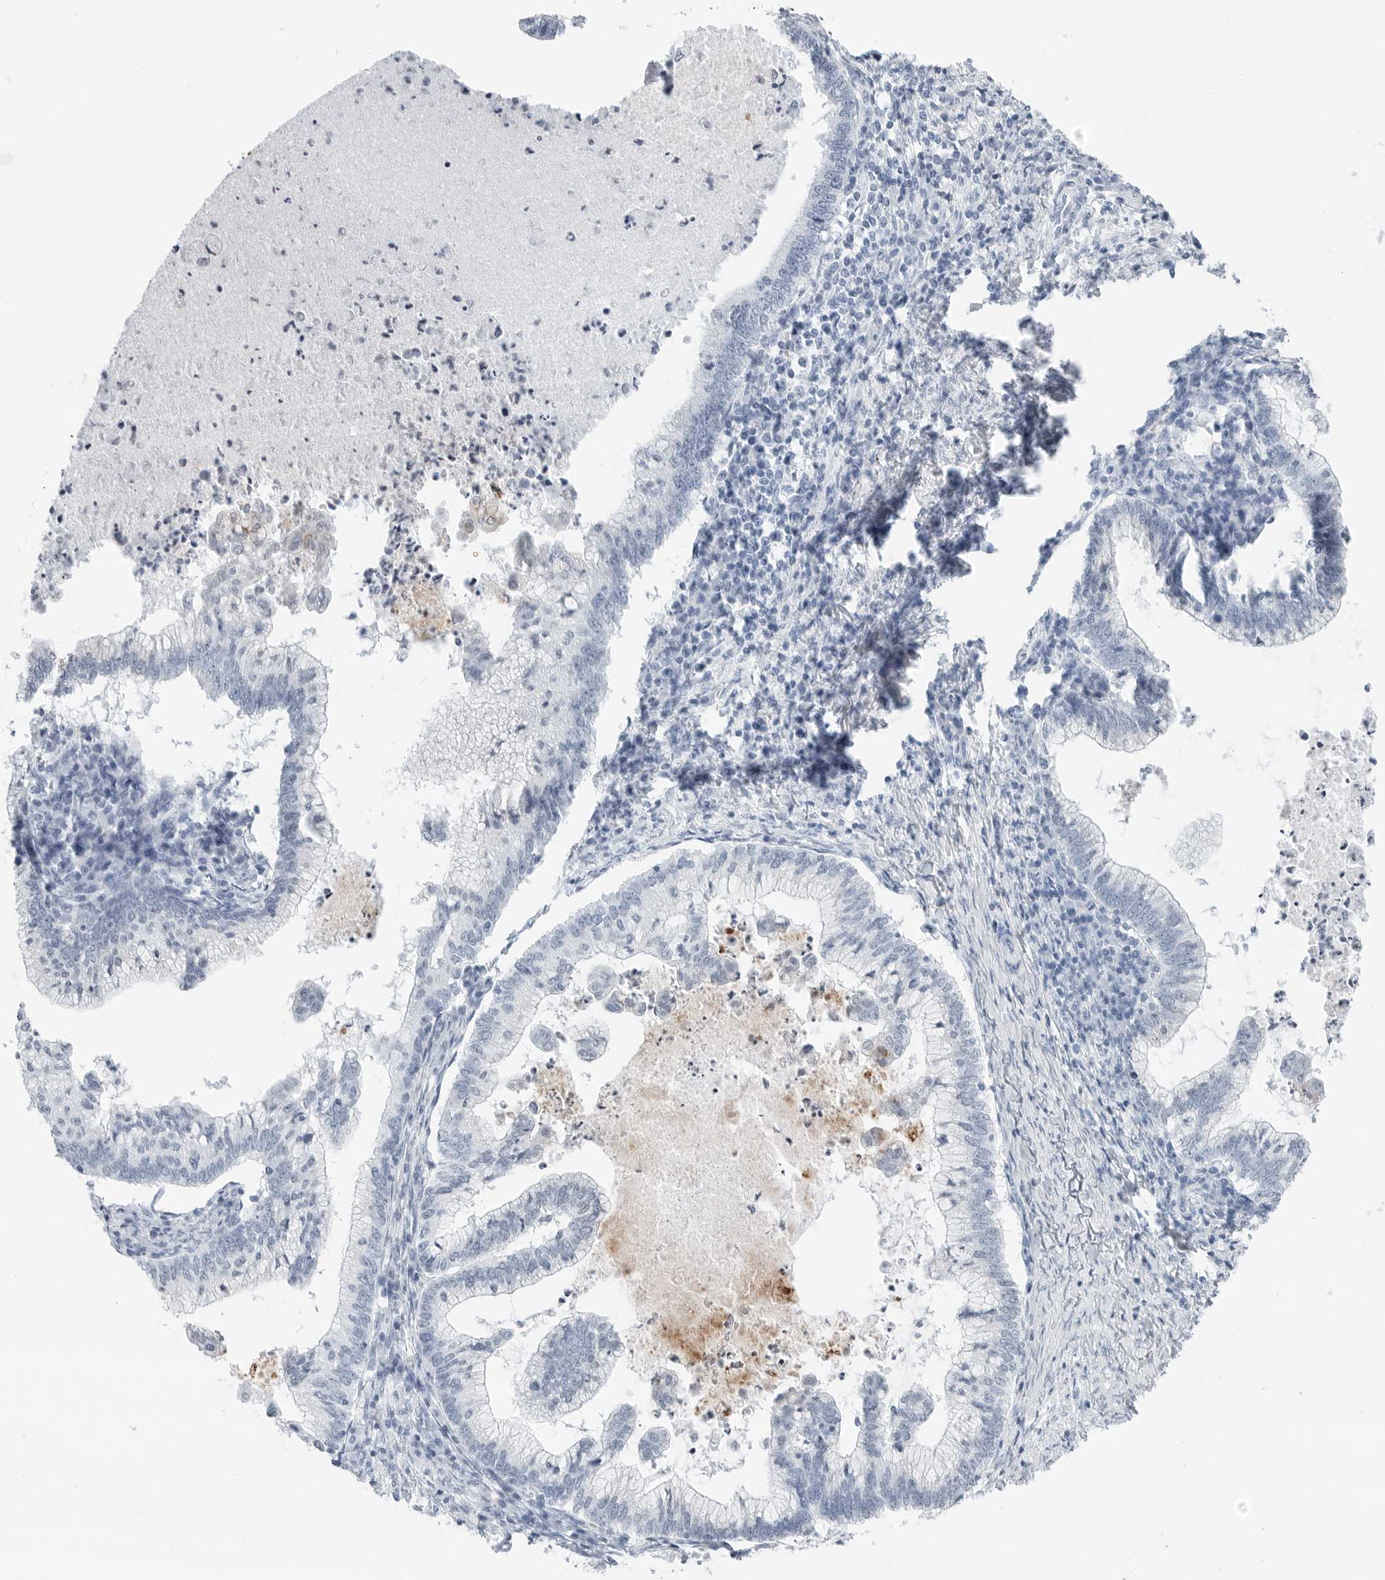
{"staining": {"intensity": "negative", "quantity": "none", "location": "none"}, "tissue": "cervical cancer", "cell_type": "Tumor cells", "image_type": "cancer", "snomed": [{"axis": "morphology", "description": "Adenocarcinoma, NOS"}, {"axis": "topography", "description": "Cervix"}], "caption": "Immunohistochemistry micrograph of neoplastic tissue: human cervical cancer (adenocarcinoma) stained with DAB demonstrates no significant protein expression in tumor cells.", "gene": "SLPI", "patient": {"sex": "female", "age": 36}}